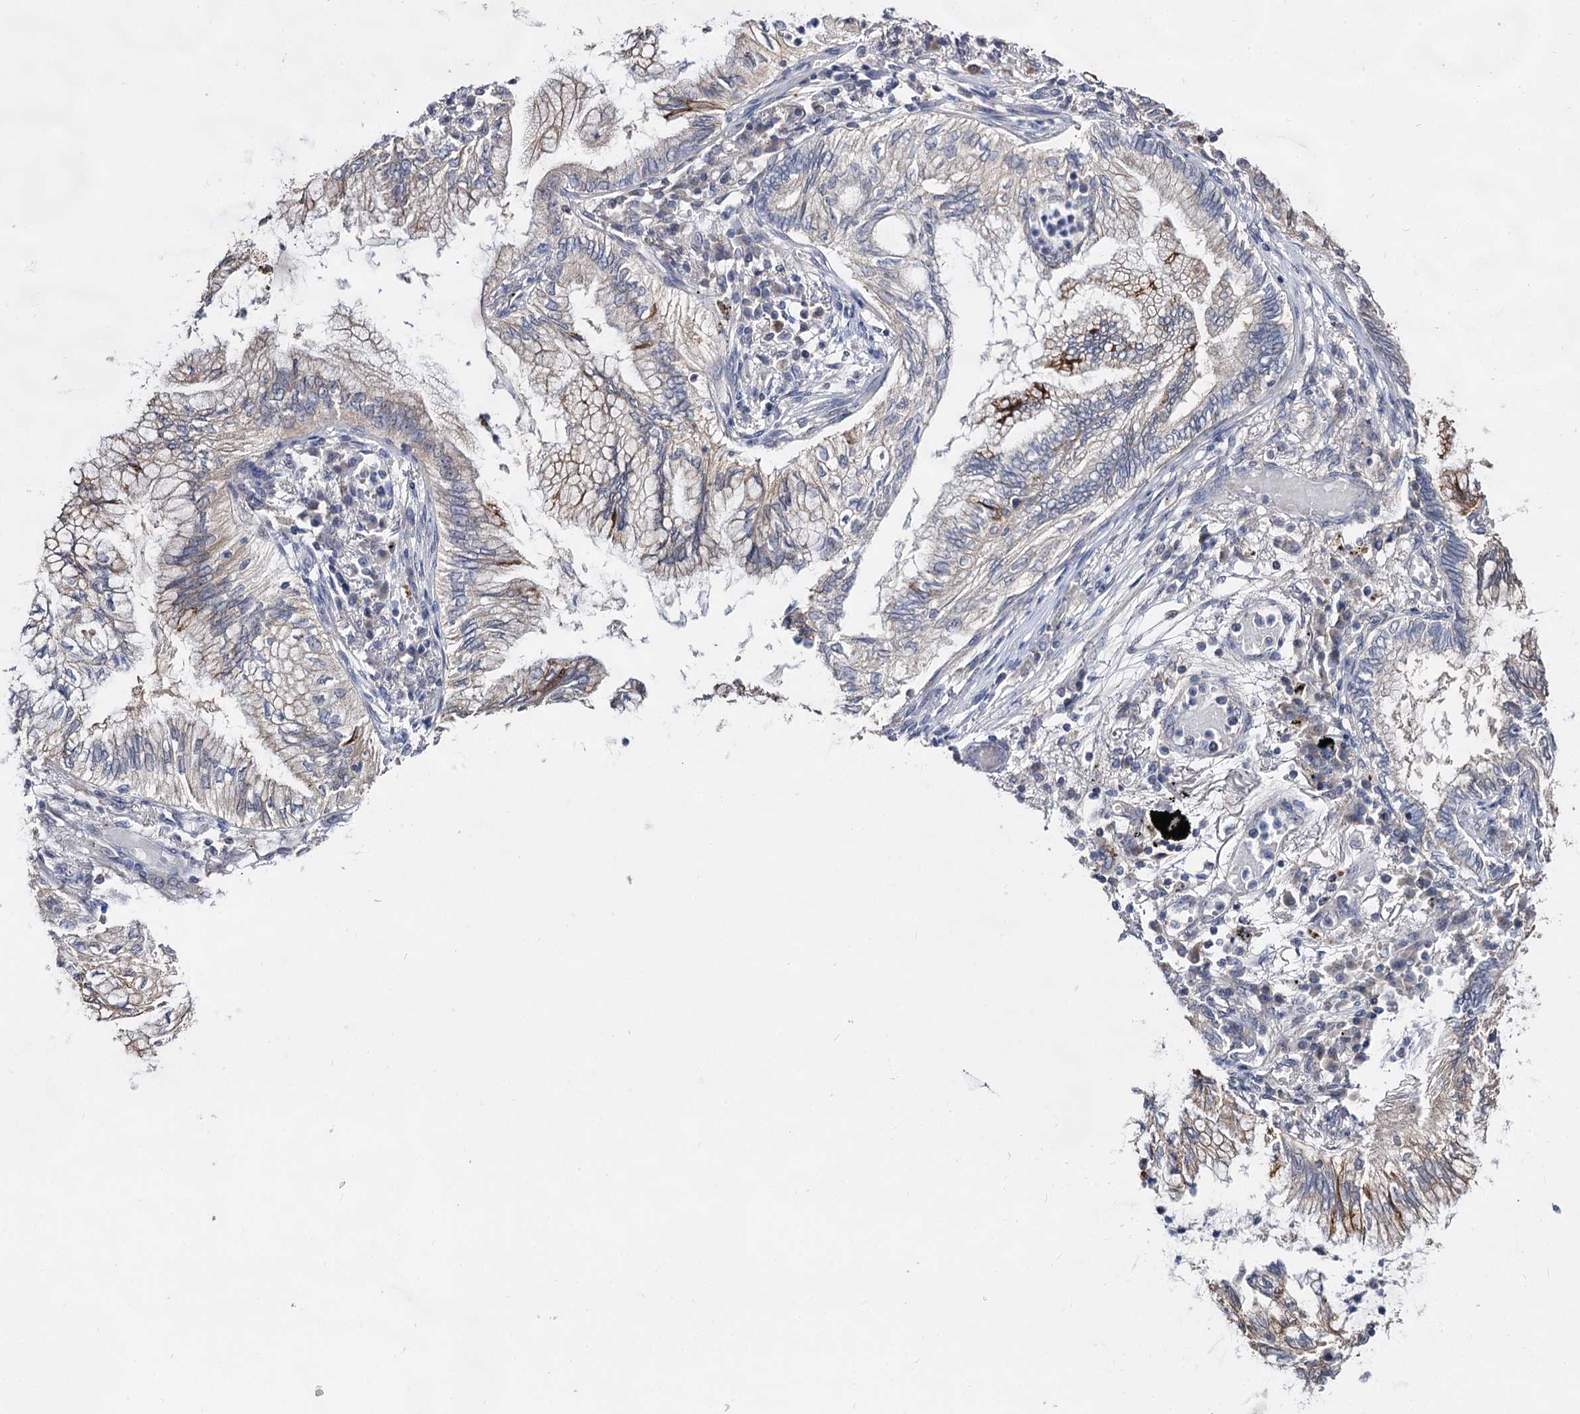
{"staining": {"intensity": "negative", "quantity": "none", "location": "none"}, "tissue": "lung cancer", "cell_type": "Tumor cells", "image_type": "cancer", "snomed": [{"axis": "morphology", "description": "Adenocarcinoma, NOS"}, {"axis": "topography", "description": "Lung"}], "caption": "Micrograph shows no significant protein staining in tumor cells of lung adenocarcinoma.", "gene": "ARFIP2", "patient": {"sex": "female", "age": 70}}